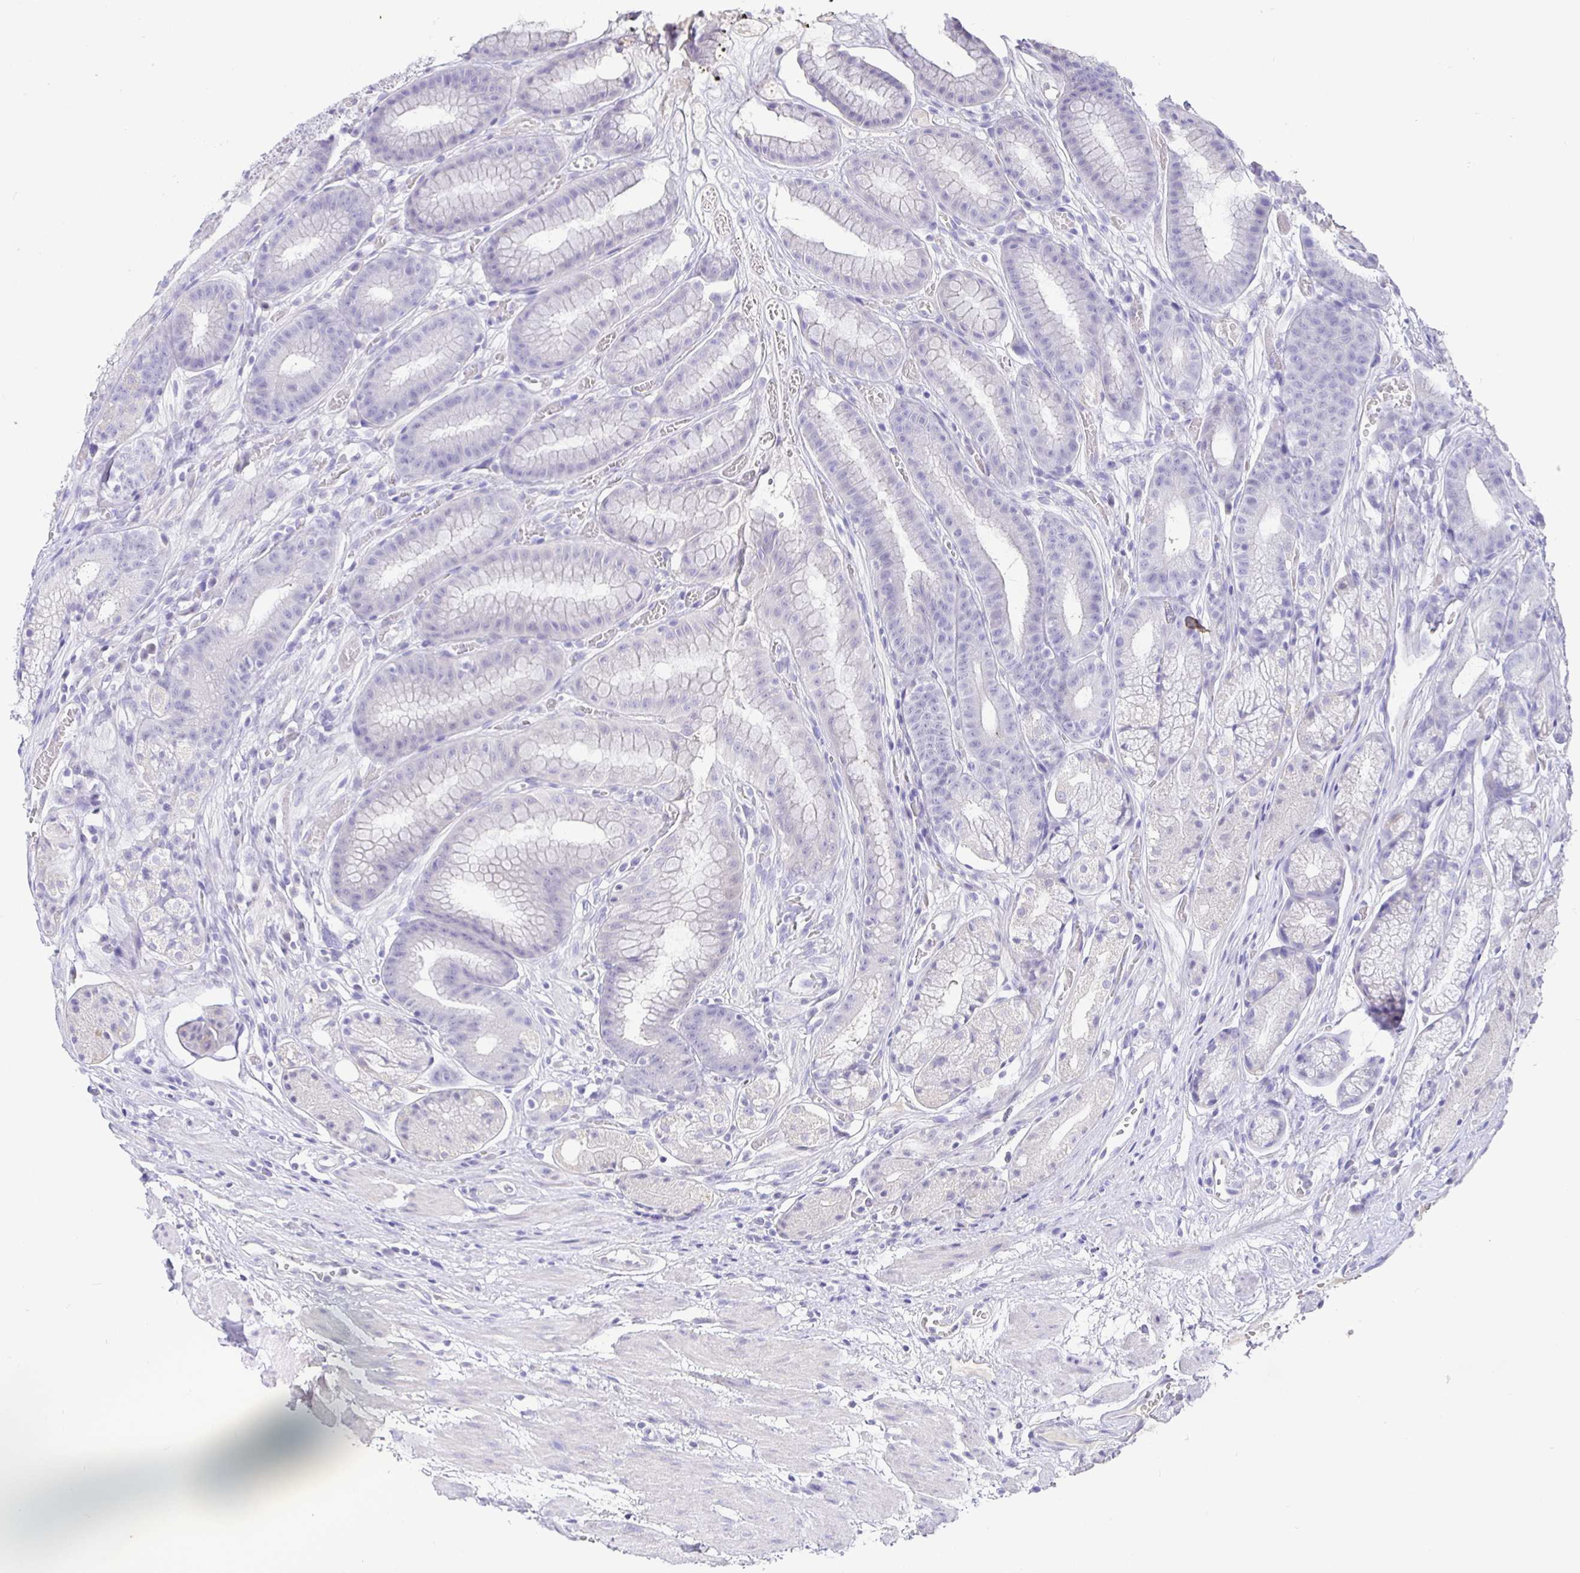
{"staining": {"intensity": "weak", "quantity": "<25%", "location": "cytoplasmic/membranous"}, "tissue": "stomach", "cell_type": "Glandular cells", "image_type": "normal", "snomed": [{"axis": "morphology", "description": "Normal tissue, NOS"}, {"axis": "topography", "description": "Smooth muscle"}, {"axis": "topography", "description": "Stomach"}], "caption": "High magnification brightfield microscopy of unremarkable stomach stained with DAB (3,3'-diaminobenzidine) (brown) and counterstained with hematoxylin (blue): glandular cells show no significant expression. (Brightfield microscopy of DAB (3,3'-diaminobenzidine) immunohistochemistry at high magnification).", "gene": "TPTE", "patient": {"sex": "male", "age": 70}}